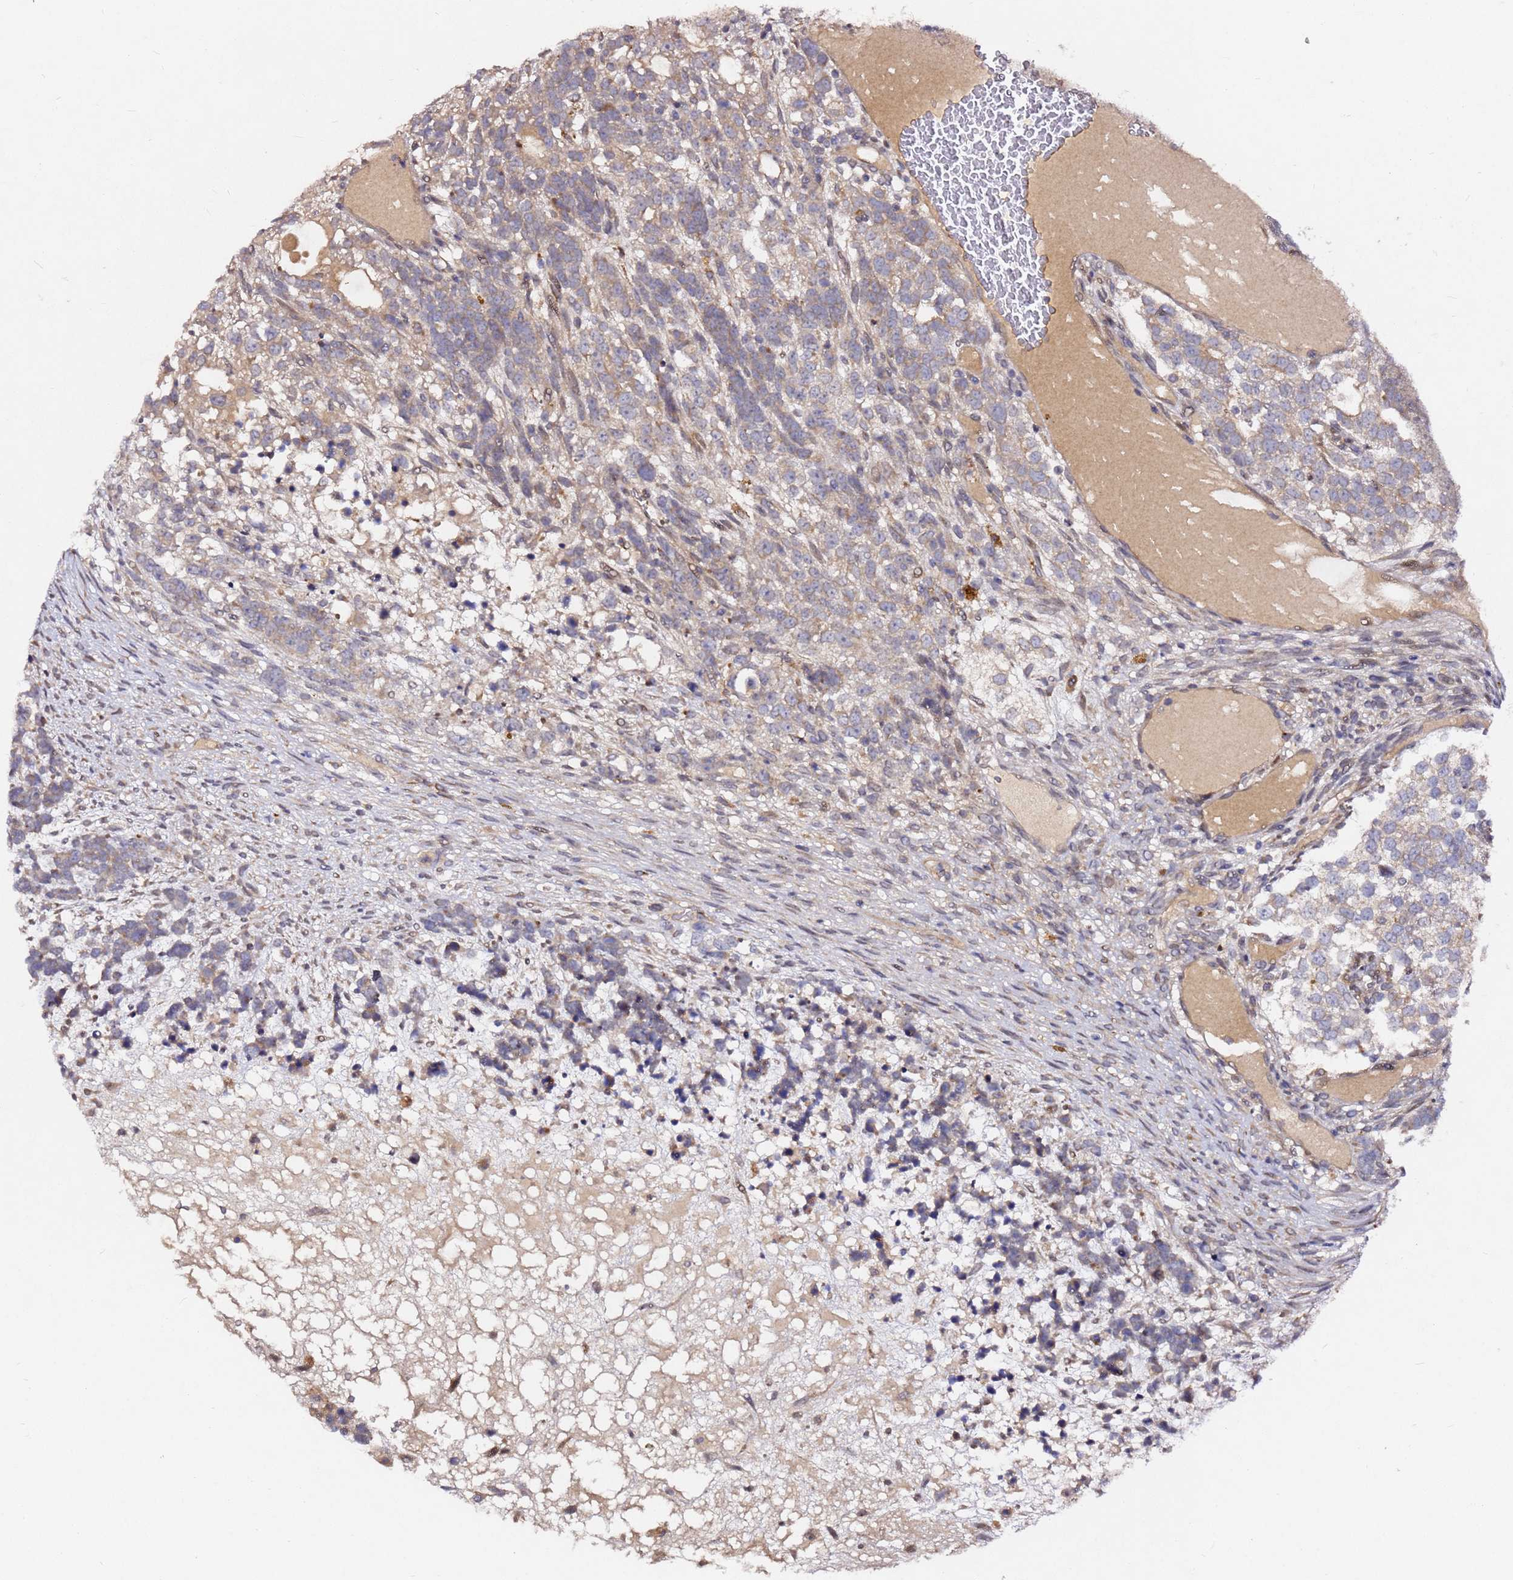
{"staining": {"intensity": "weak", "quantity": ">75%", "location": "cytoplasmic/membranous"}, "tissue": "testis cancer", "cell_type": "Tumor cells", "image_type": "cancer", "snomed": [{"axis": "morphology", "description": "Carcinoma, Embryonal, NOS"}, {"axis": "topography", "description": "Testis"}], "caption": "IHC (DAB (3,3'-diaminobenzidine)) staining of testis cancer (embryonal carcinoma) reveals weak cytoplasmic/membranous protein expression in approximately >75% of tumor cells. (DAB (3,3'-diaminobenzidine) IHC with brightfield microscopy, high magnification).", "gene": "ALG11", "patient": {"sex": "male", "age": 23}}